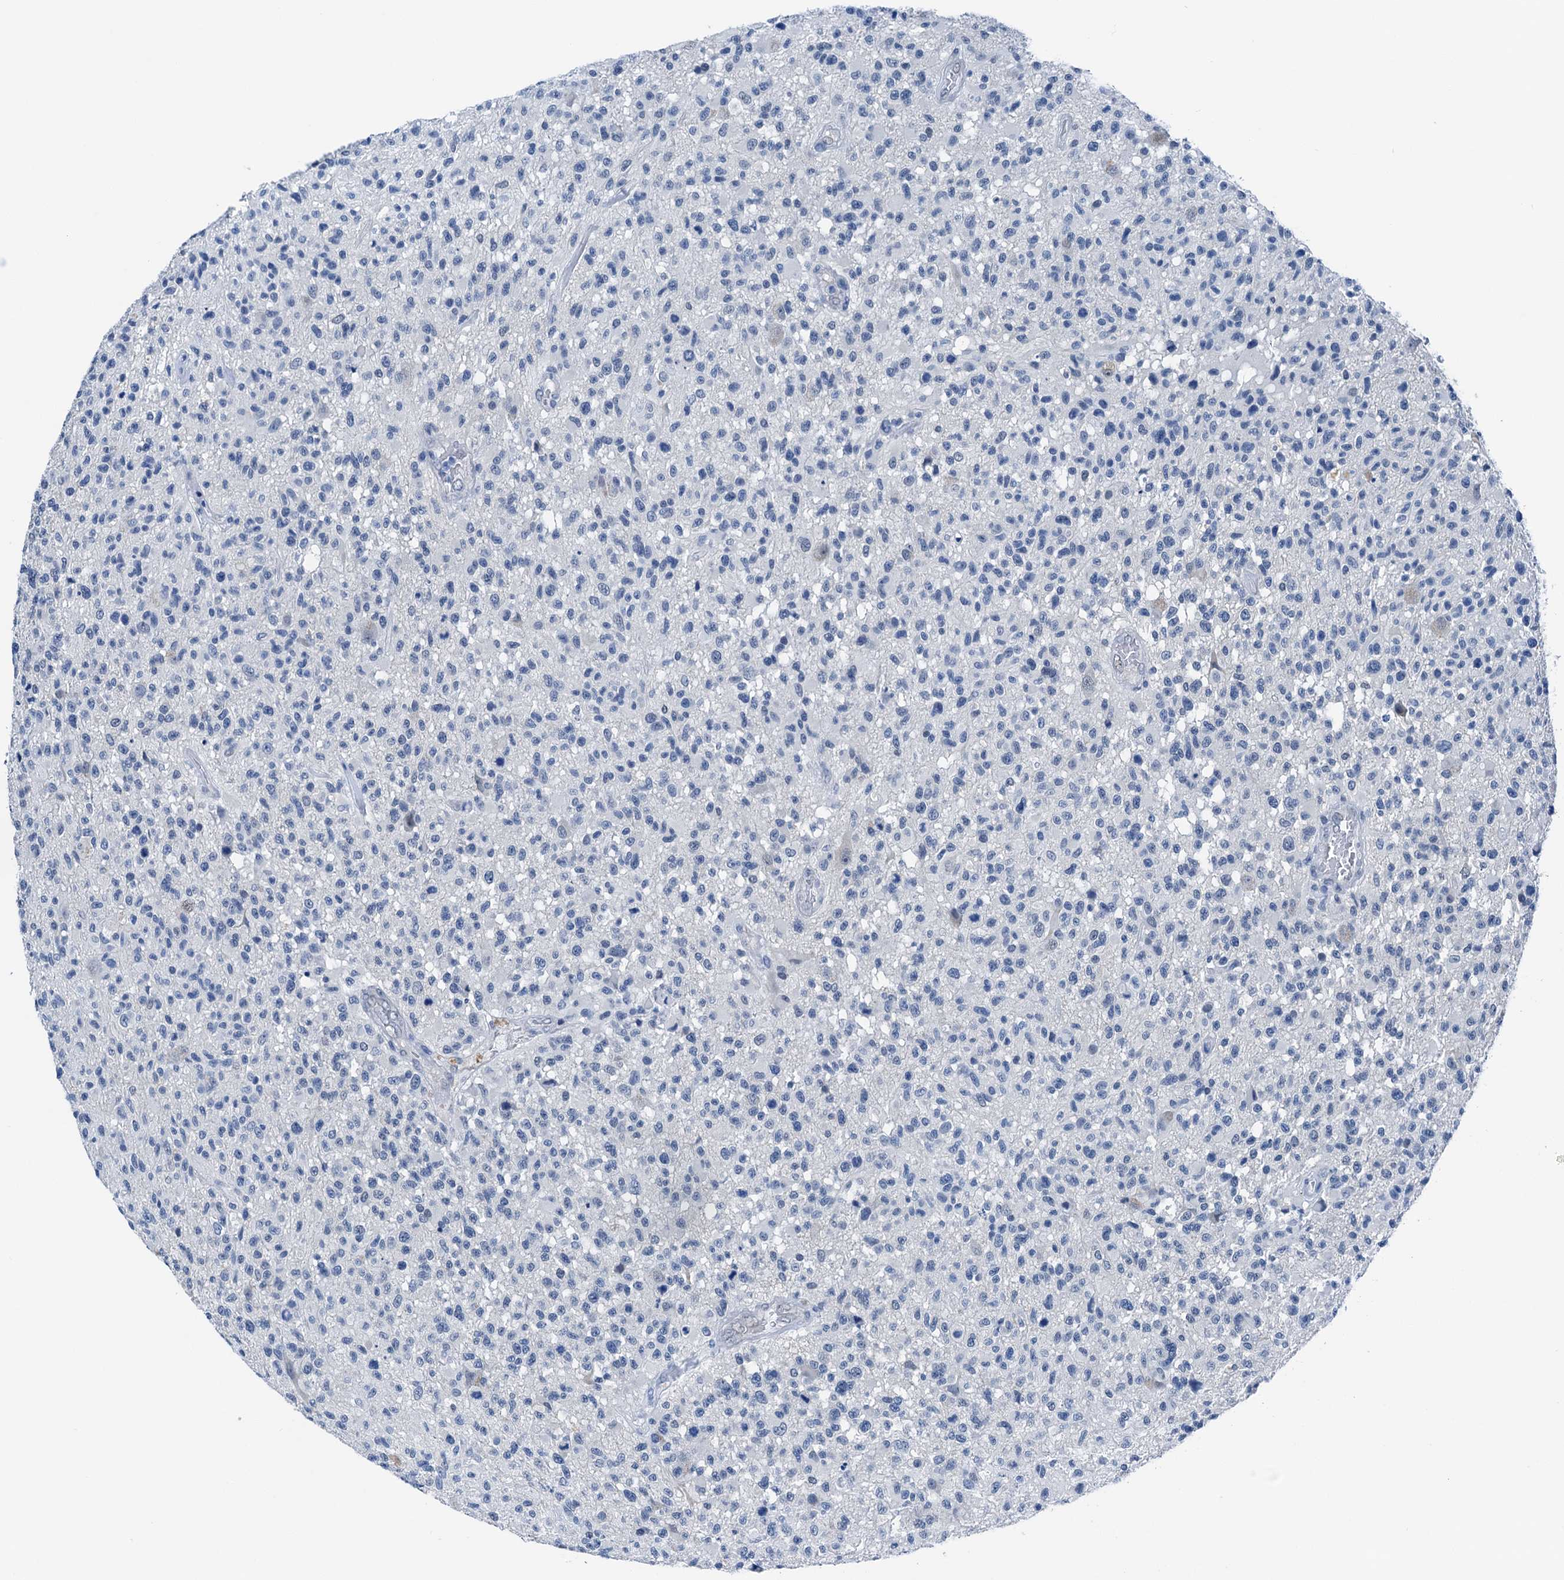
{"staining": {"intensity": "negative", "quantity": "none", "location": "none"}, "tissue": "glioma", "cell_type": "Tumor cells", "image_type": "cancer", "snomed": [{"axis": "morphology", "description": "Glioma, malignant, High grade"}, {"axis": "morphology", "description": "Glioblastoma, NOS"}, {"axis": "topography", "description": "Brain"}], "caption": "There is no significant staining in tumor cells of glioblastoma.", "gene": "CBLN3", "patient": {"sex": "male", "age": 60}}